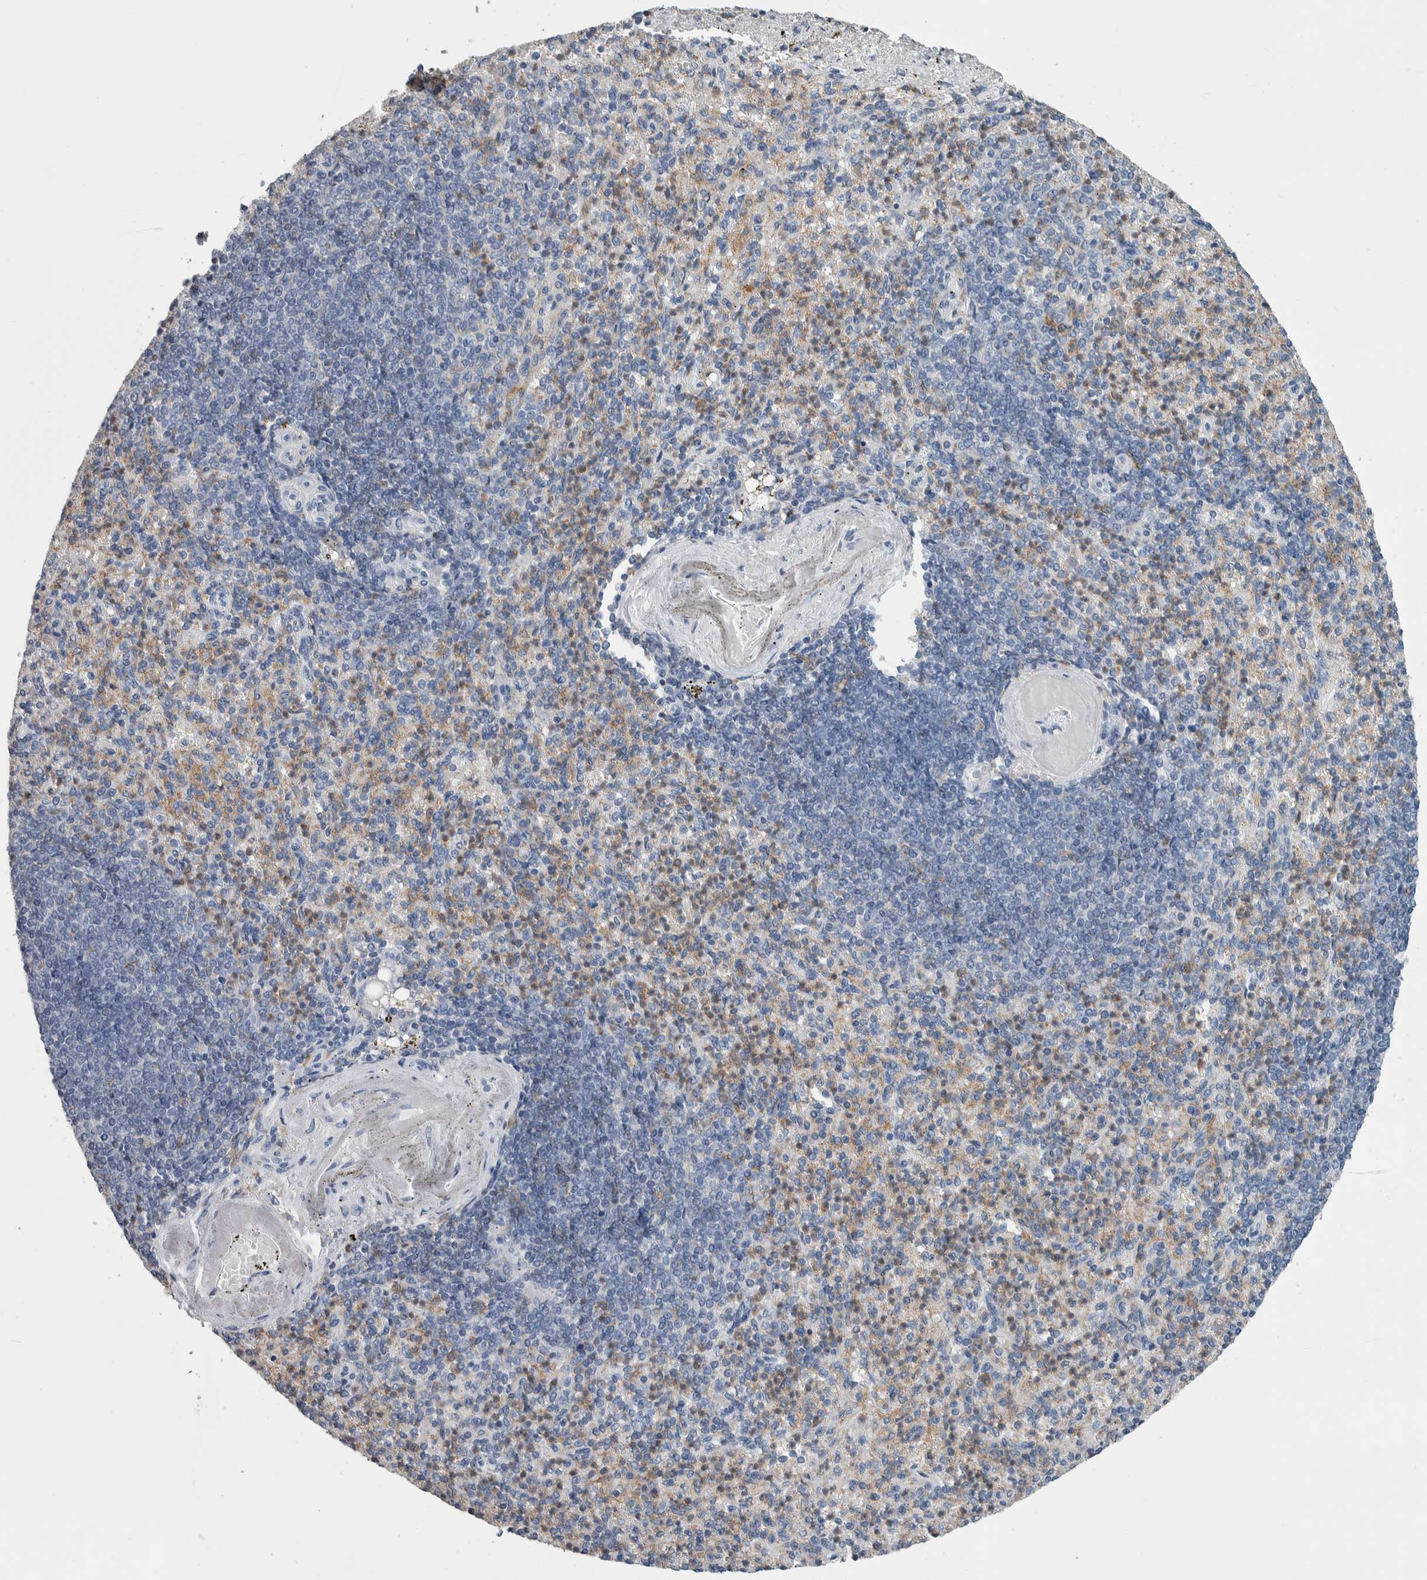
{"staining": {"intensity": "weak", "quantity": "25%-75%", "location": "cytoplasmic/membranous"}, "tissue": "spleen", "cell_type": "Cells in red pulp", "image_type": "normal", "snomed": [{"axis": "morphology", "description": "Normal tissue, NOS"}, {"axis": "topography", "description": "Spleen"}], "caption": "Brown immunohistochemical staining in benign human spleen exhibits weak cytoplasmic/membranous positivity in about 25%-75% of cells in red pulp.", "gene": "SKAP2", "patient": {"sex": "female", "age": 74}}